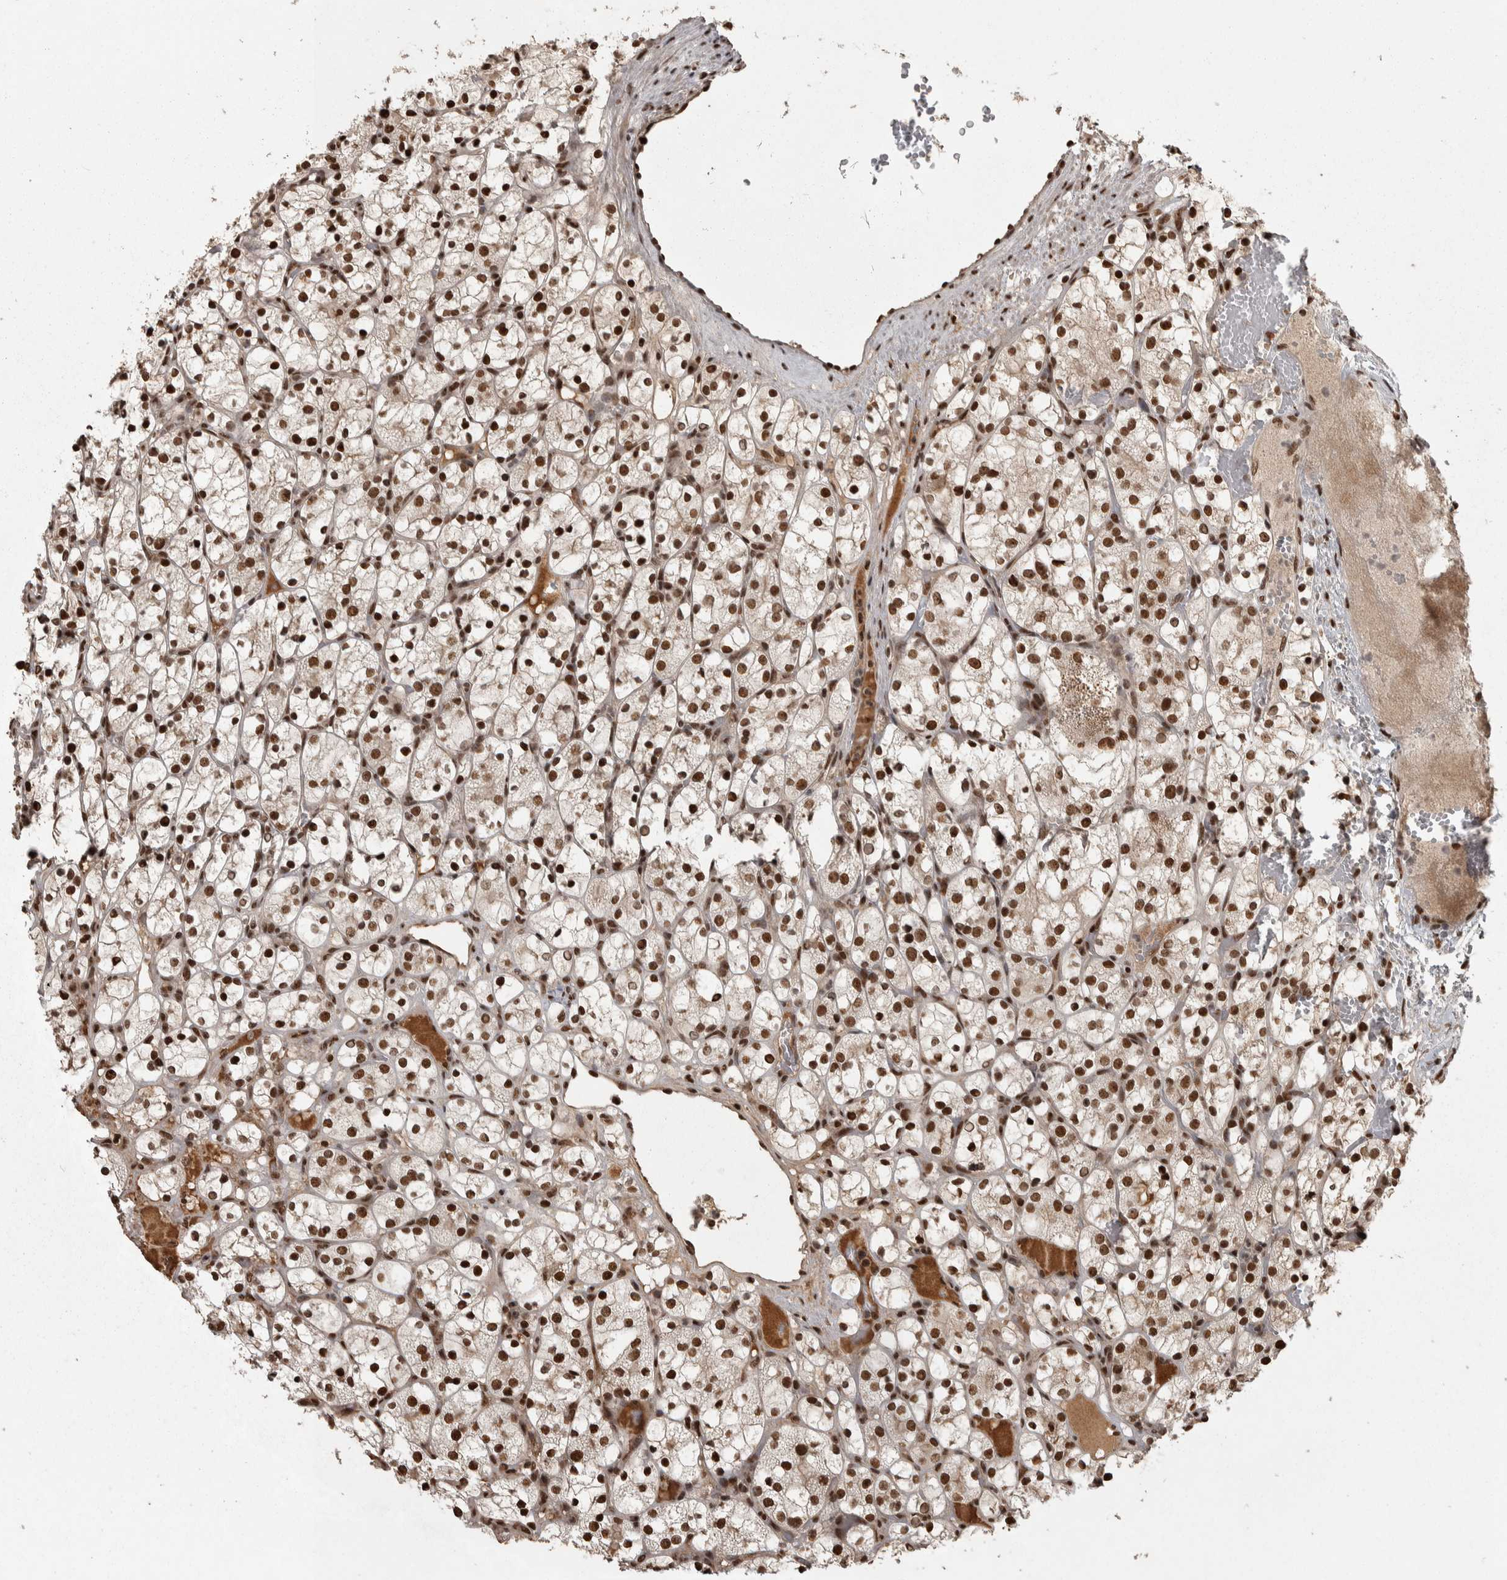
{"staining": {"intensity": "strong", "quantity": ">75%", "location": "nuclear"}, "tissue": "renal cancer", "cell_type": "Tumor cells", "image_type": "cancer", "snomed": [{"axis": "morphology", "description": "Adenocarcinoma, NOS"}, {"axis": "topography", "description": "Kidney"}], "caption": "Tumor cells reveal strong nuclear positivity in approximately >75% of cells in adenocarcinoma (renal).", "gene": "ZFHX4", "patient": {"sex": "female", "age": 69}}